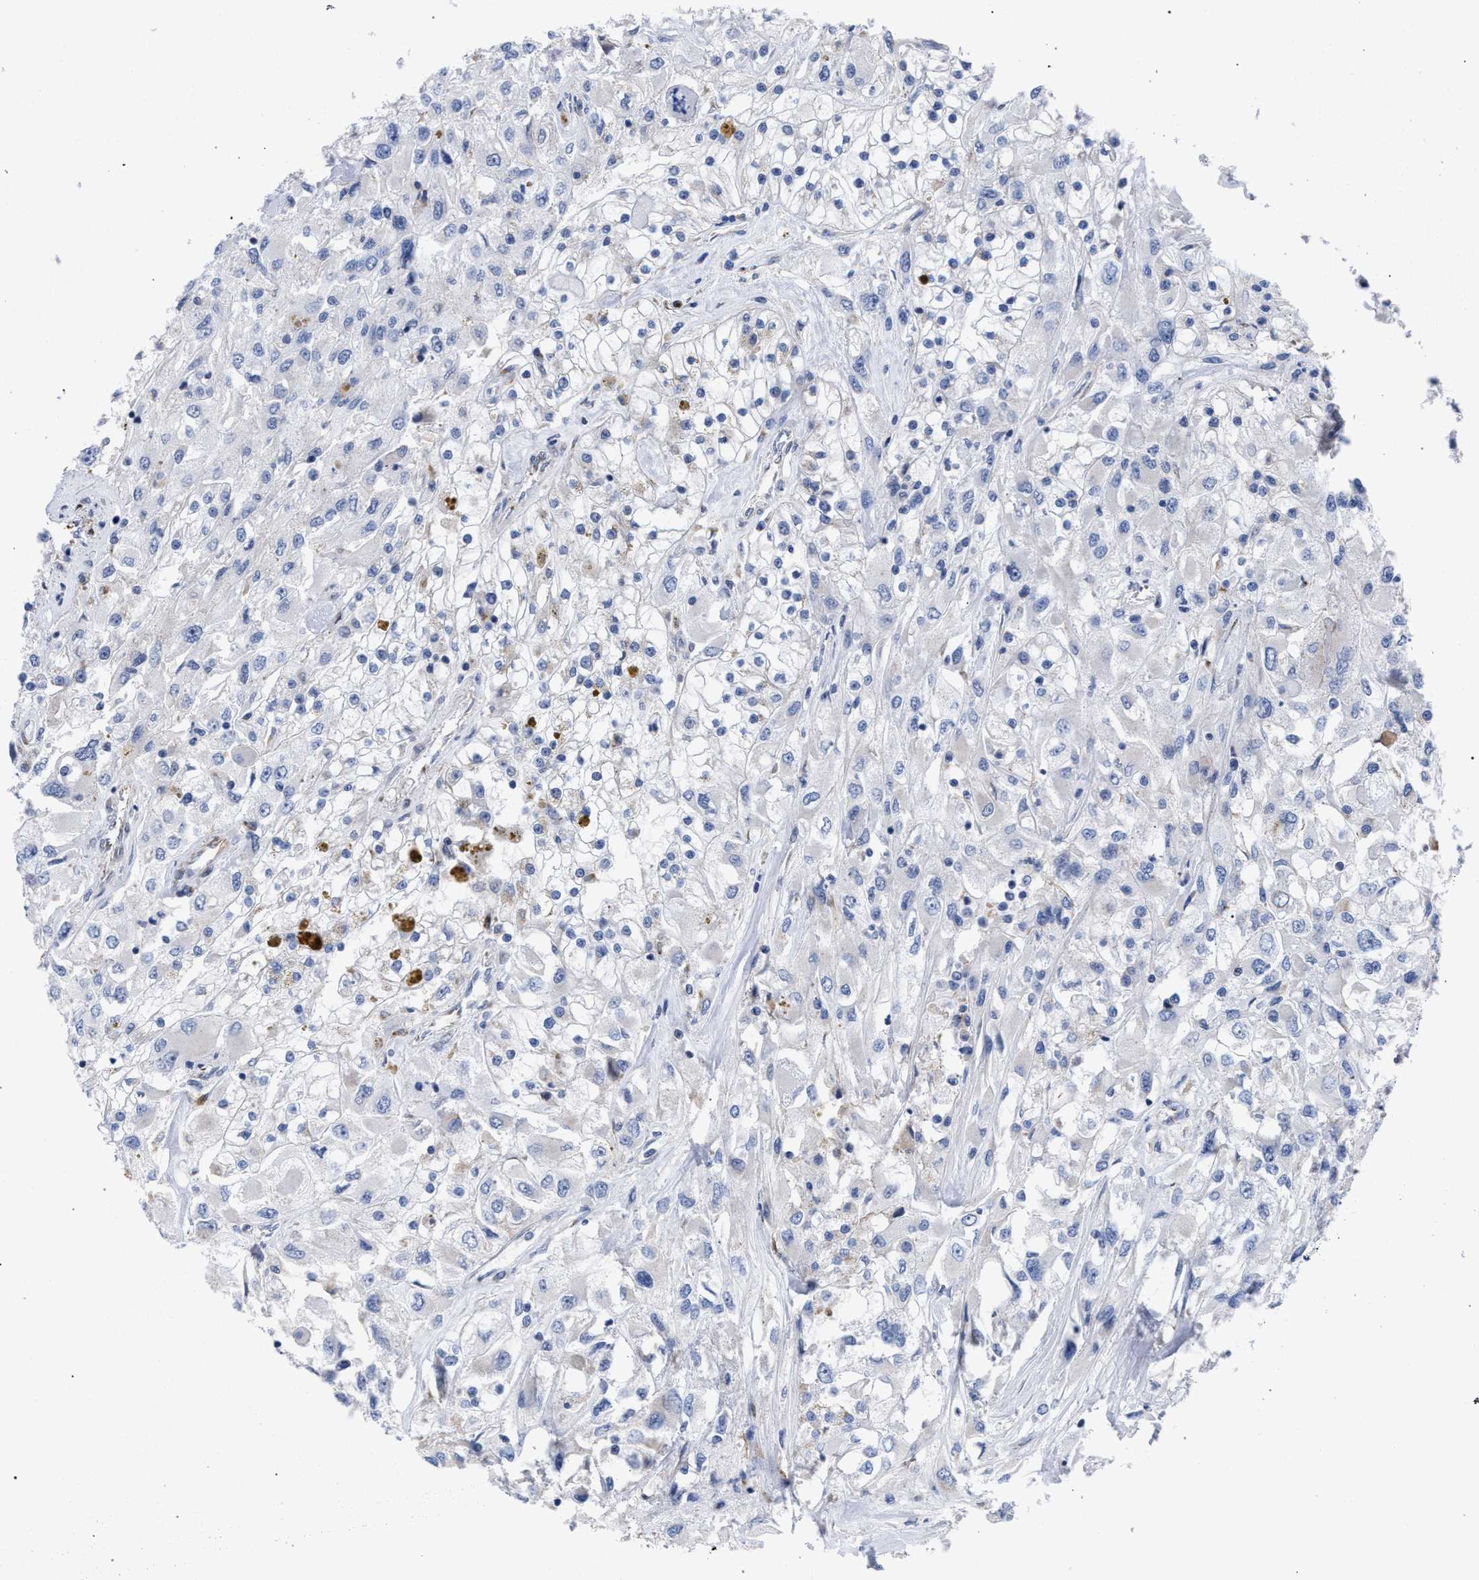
{"staining": {"intensity": "negative", "quantity": "none", "location": "none"}, "tissue": "renal cancer", "cell_type": "Tumor cells", "image_type": "cancer", "snomed": [{"axis": "morphology", "description": "Adenocarcinoma, NOS"}, {"axis": "topography", "description": "Kidney"}], "caption": "Photomicrograph shows no significant protein positivity in tumor cells of renal adenocarcinoma.", "gene": "GOLGA2", "patient": {"sex": "female", "age": 52}}